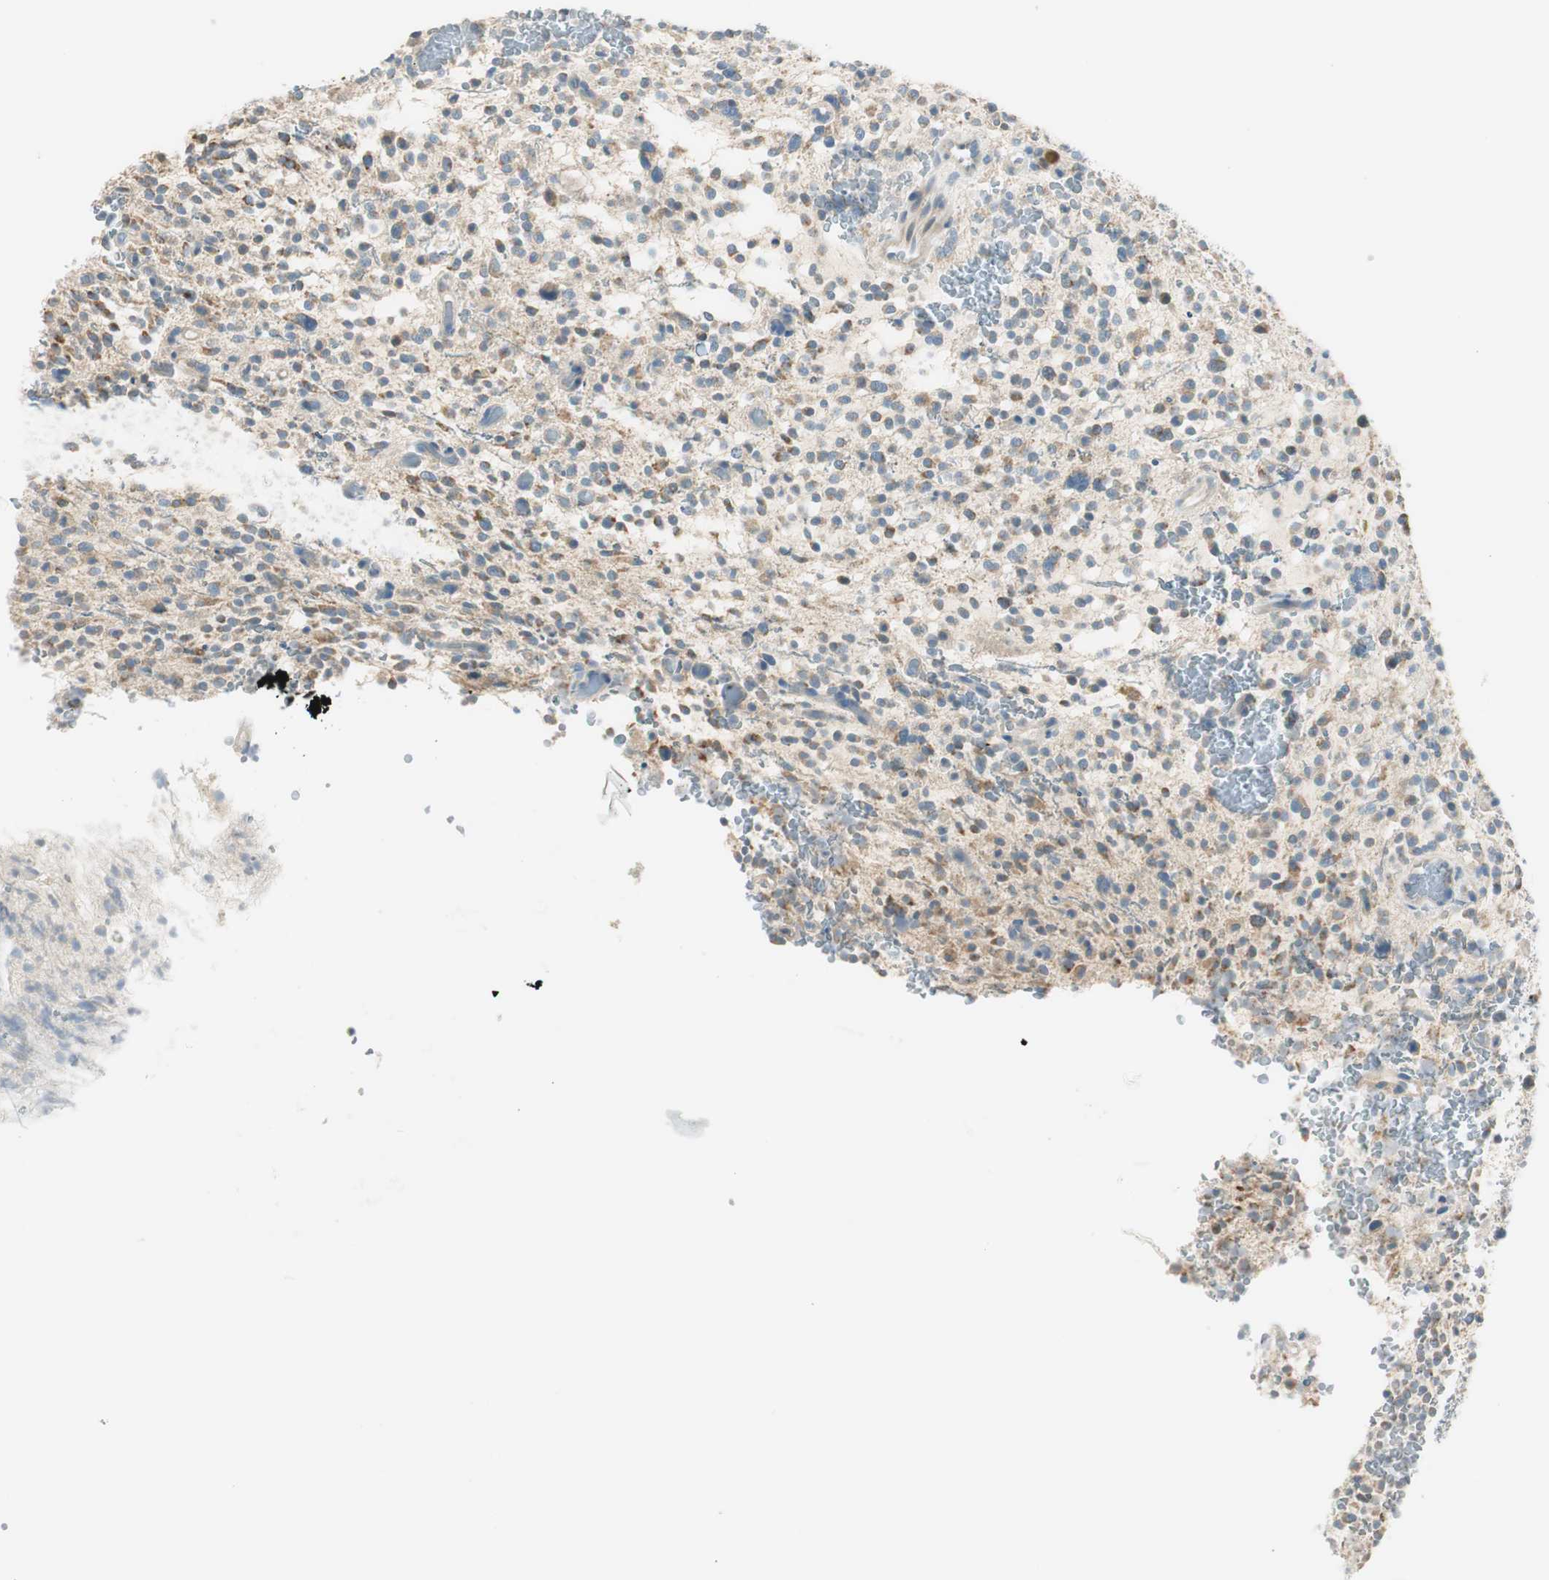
{"staining": {"intensity": "moderate", "quantity": "<25%", "location": "cytoplasmic/membranous"}, "tissue": "glioma", "cell_type": "Tumor cells", "image_type": "cancer", "snomed": [{"axis": "morphology", "description": "Glioma, malignant, High grade"}, {"axis": "topography", "description": "Brain"}], "caption": "High-grade glioma (malignant) was stained to show a protein in brown. There is low levels of moderate cytoplasmic/membranous positivity in about <25% of tumor cells. Using DAB (3,3'-diaminobenzidine) (brown) and hematoxylin (blue) stains, captured at high magnification using brightfield microscopy.", "gene": "TACR3", "patient": {"sex": "male", "age": 48}}